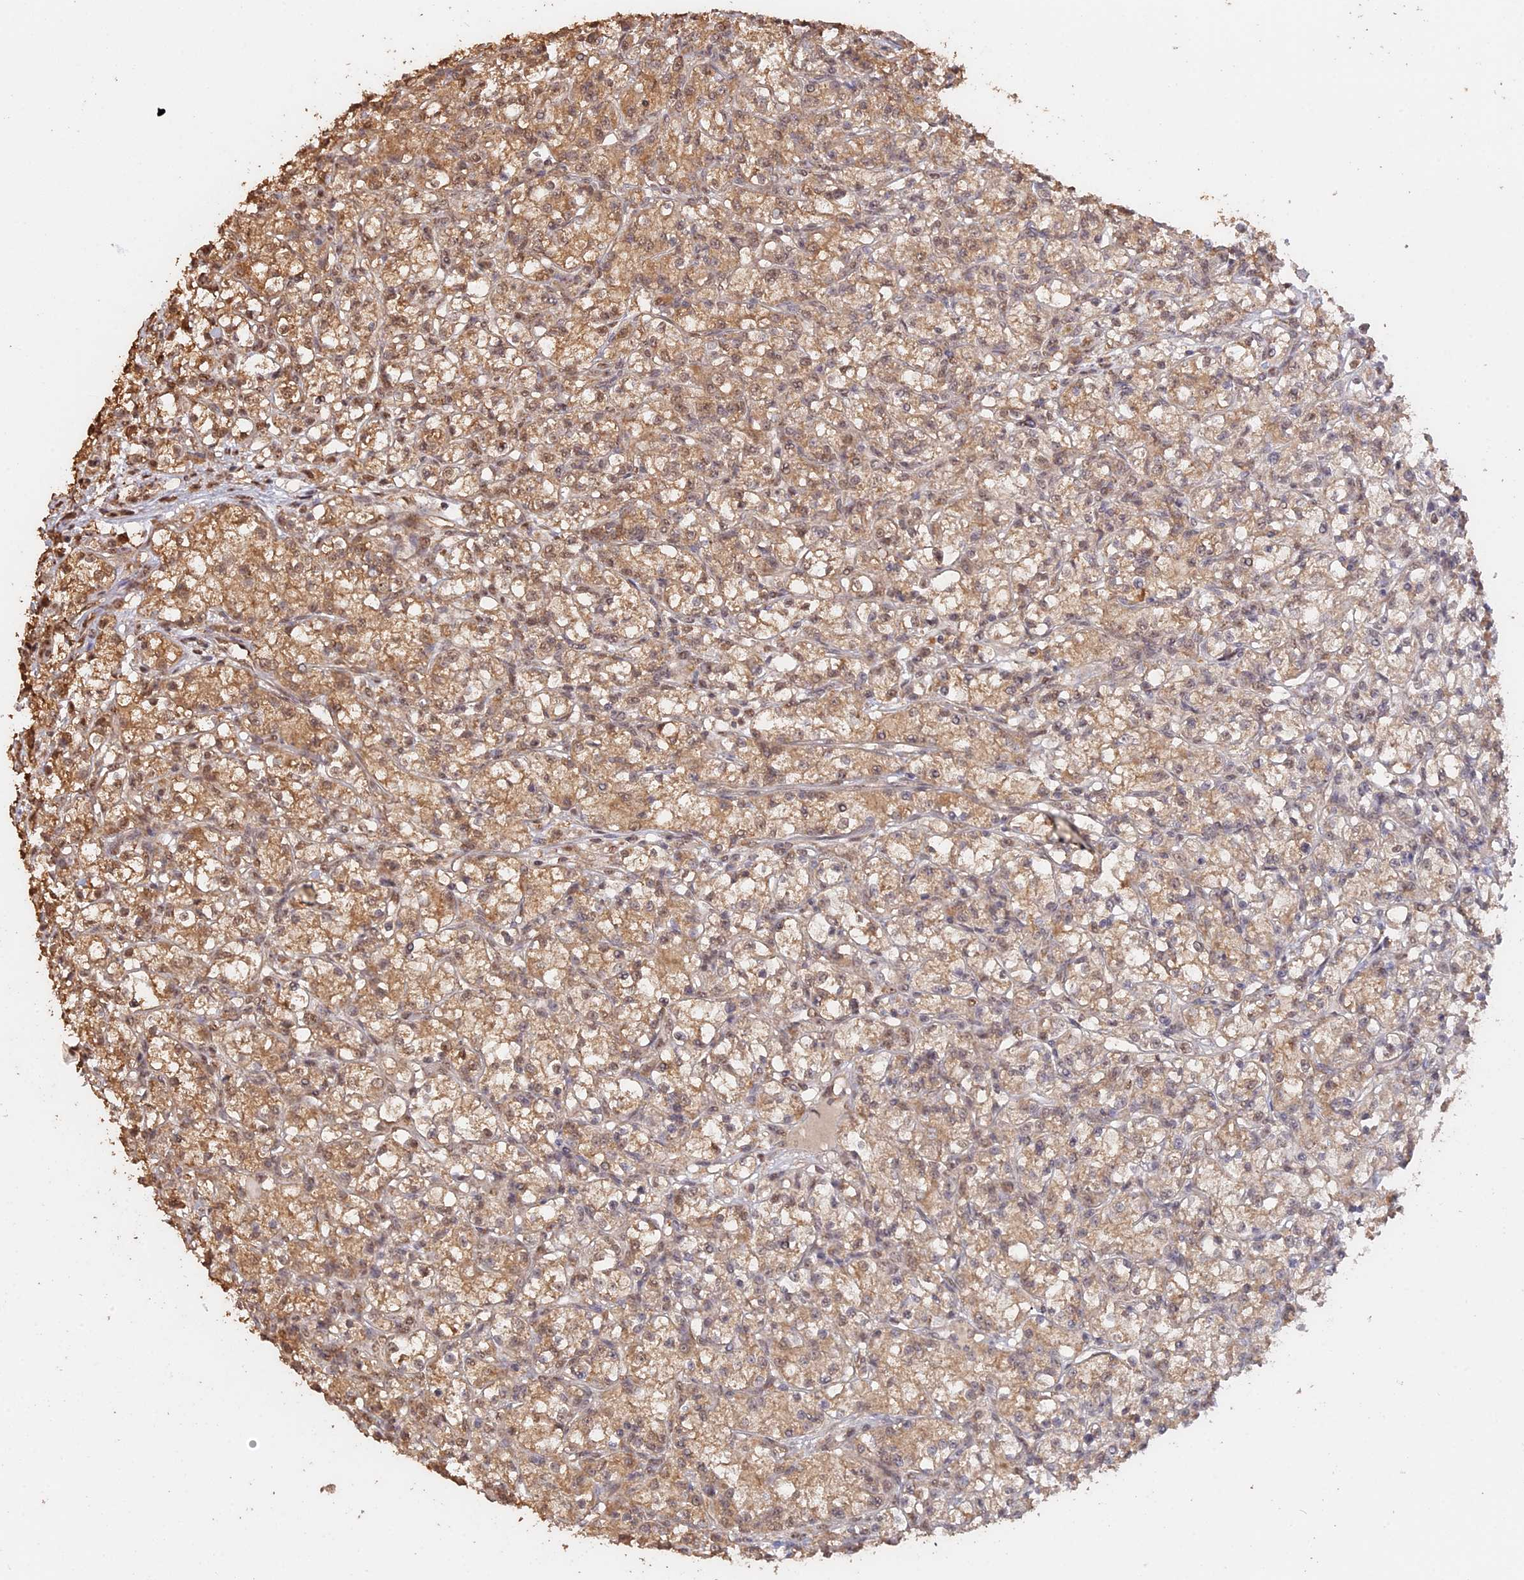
{"staining": {"intensity": "moderate", "quantity": ">75%", "location": "cytoplasmic/membranous,nuclear"}, "tissue": "renal cancer", "cell_type": "Tumor cells", "image_type": "cancer", "snomed": [{"axis": "morphology", "description": "Adenocarcinoma, NOS"}, {"axis": "topography", "description": "Kidney"}], "caption": "The histopathology image reveals a brown stain indicating the presence of a protein in the cytoplasmic/membranous and nuclear of tumor cells in renal adenocarcinoma. Using DAB (brown) and hematoxylin (blue) stains, captured at high magnification using brightfield microscopy.", "gene": "PSMC6", "patient": {"sex": "female", "age": 59}}